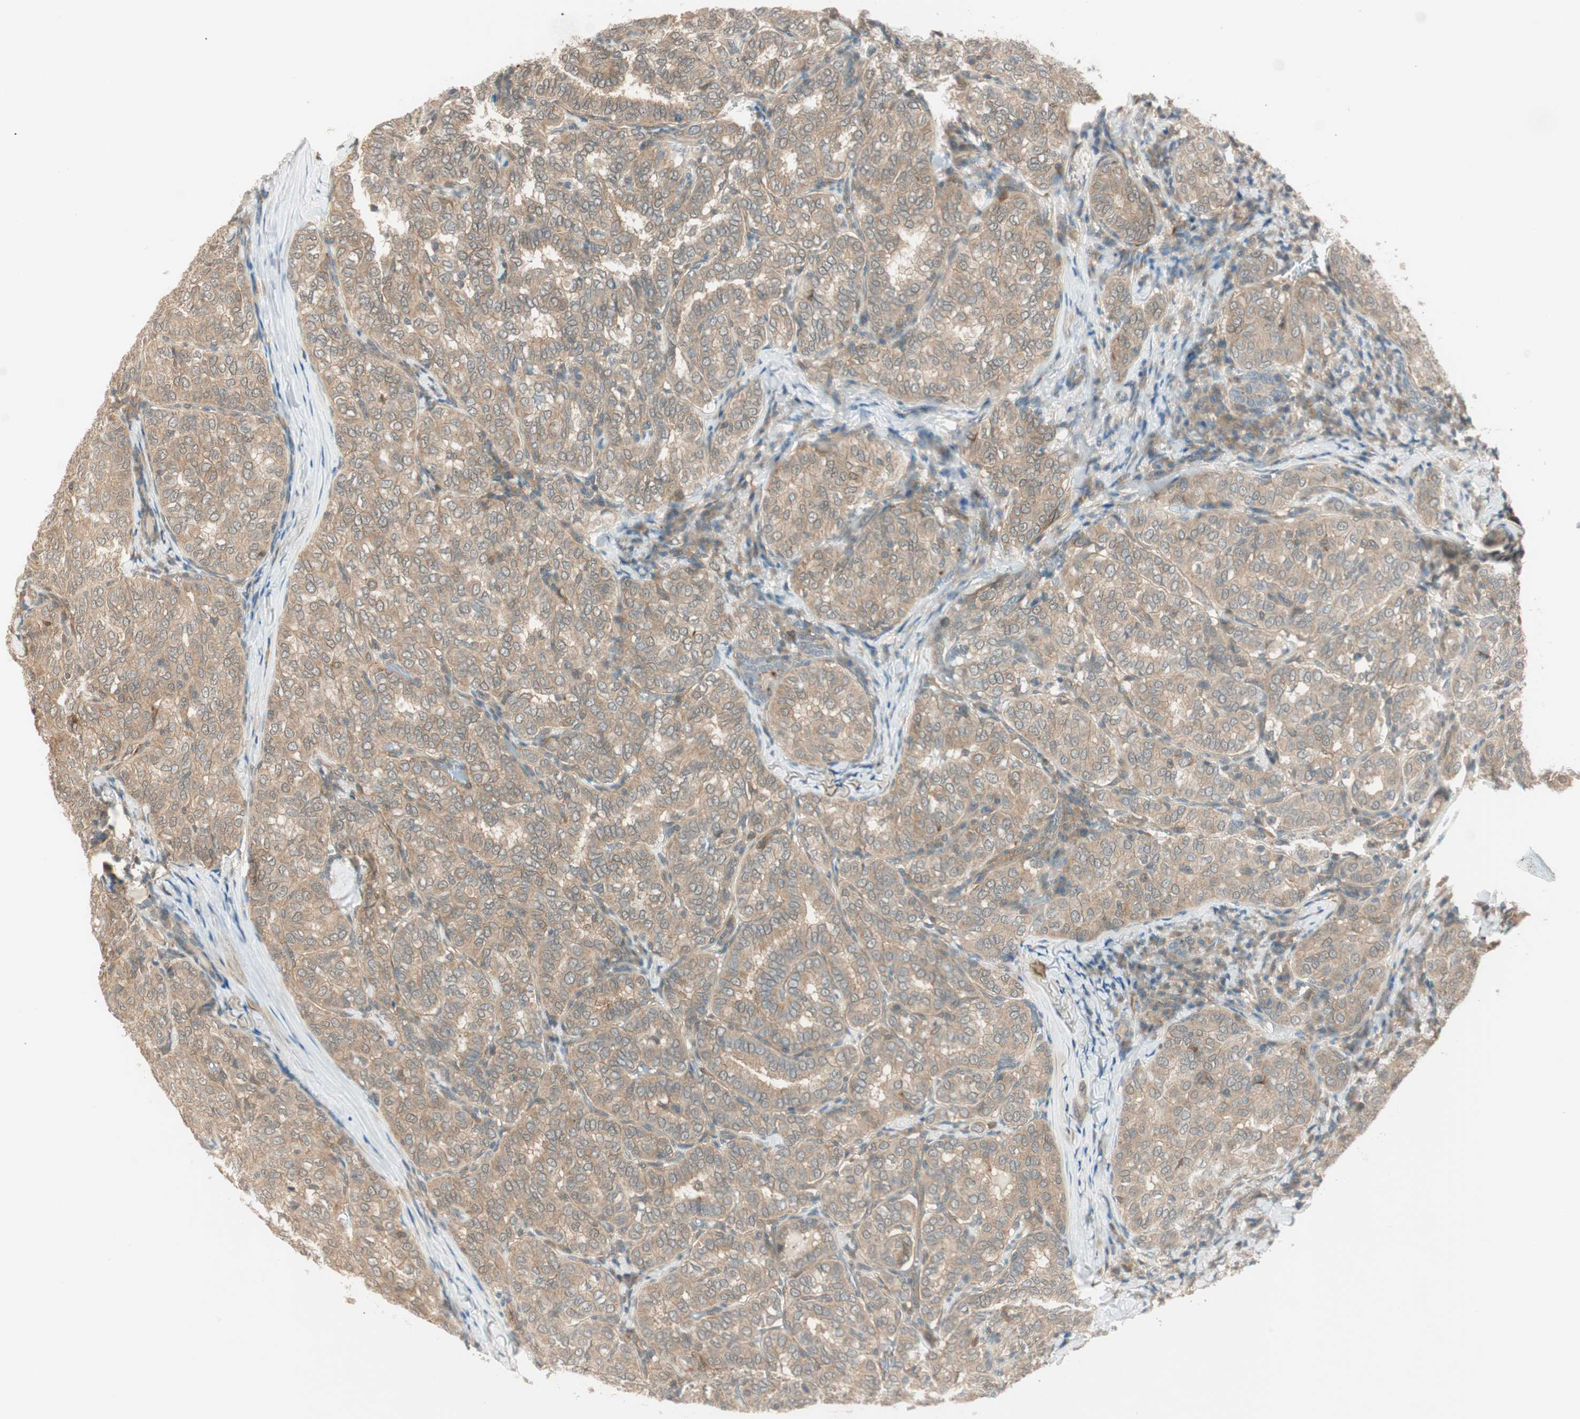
{"staining": {"intensity": "moderate", "quantity": ">75%", "location": "cytoplasmic/membranous"}, "tissue": "thyroid cancer", "cell_type": "Tumor cells", "image_type": "cancer", "snomed": [{"axis": "morphology", "description": "Normal tissue, NOS"}, {"axis": "morphology", "description": "Papillary adenocarcinoma, NOS"}, {"axis": "topography", "description": "Thyroid gland"}], "caption": "This photomicrograph displays thyroid papillary adenocarcinoma stained with IHC to label a protein in brown. The cytoplasmic/membranous of tumor cells show moderate positivity for the protein. Nuclei are counter-stained blue.", "gene": "PSMD8", "patient": {"sex": "female", "age": 30}}